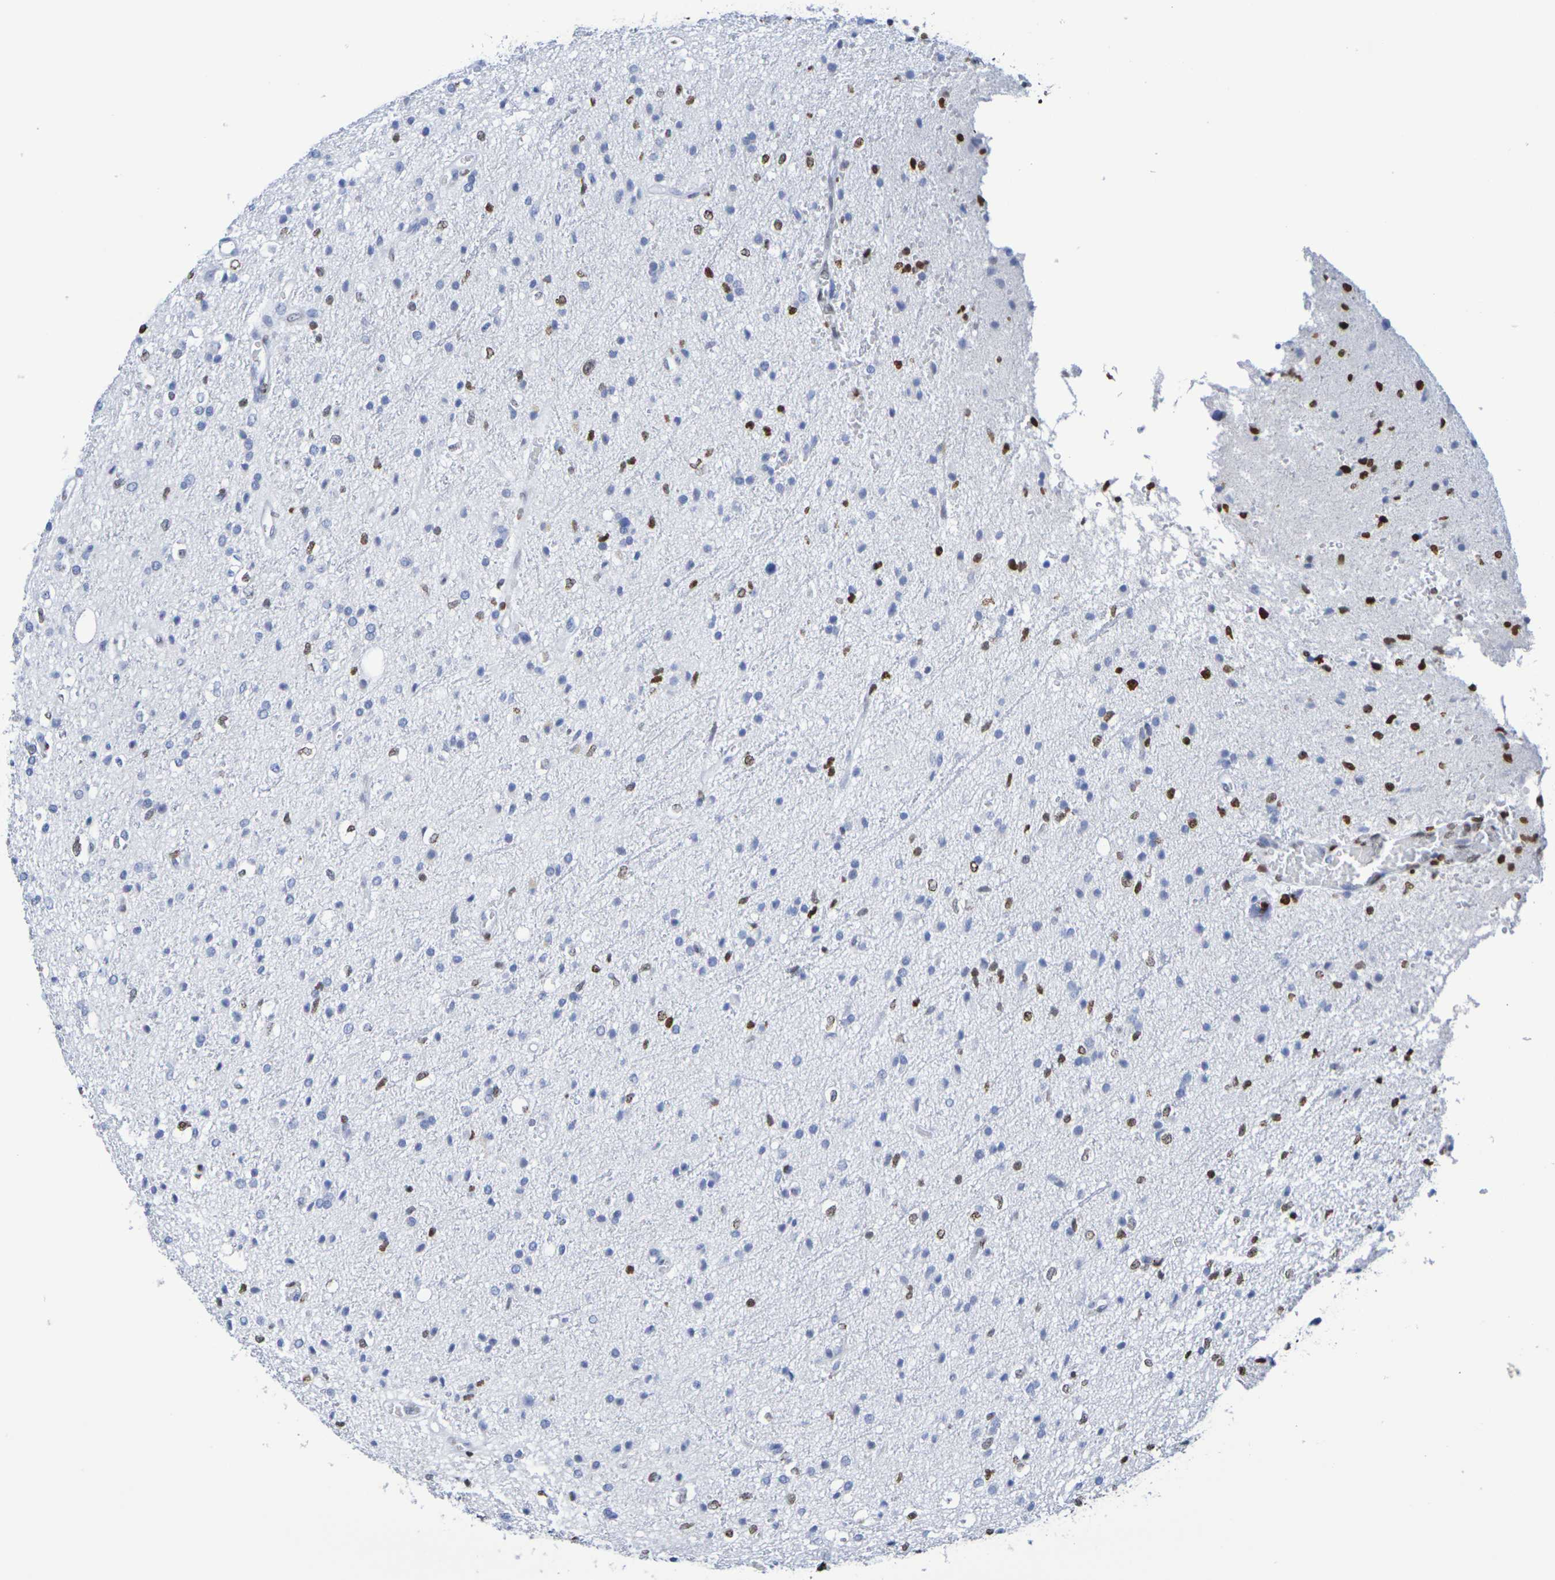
{"staining": {"intensity": "strong", "quantity": "<25%", "location": "nuclear"}, "tissue": "glioma", "cell_type": "Tumor cells", "image_type": "cancer", "snomed": [{"axis": "morphology", "description": "Glioma, malignant, High grade"}, {"axis": "topography", "description": "Brain"}], "caption": "There is medium levels of strong nuclear expression in tumor cells of glioma, as demonstrated by immunohistochemical staining (brown color).", "gene": "H1-5", "patient": {"sex": "male", "age": 47}}